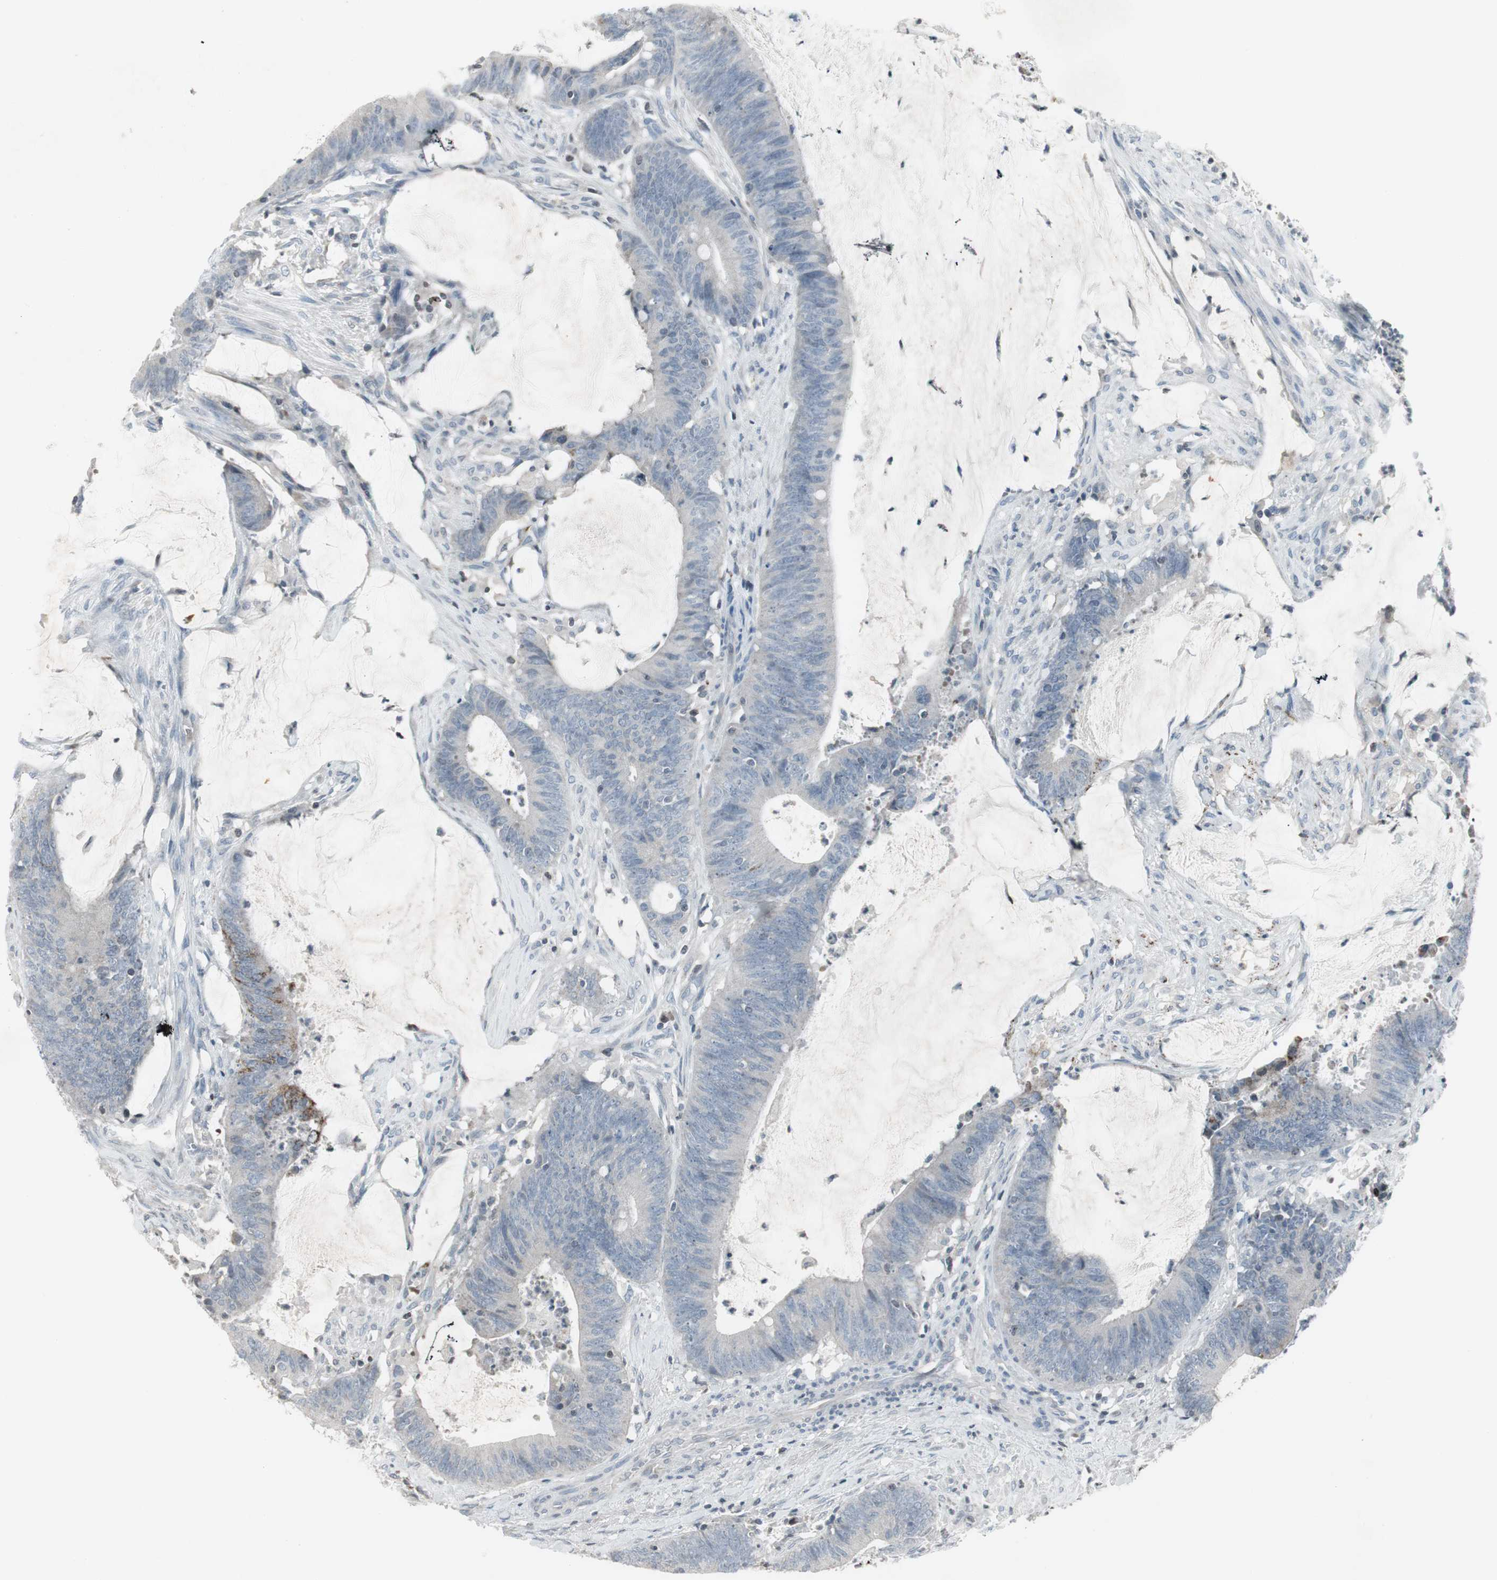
{"staining": {"intensity": "moderate", "quantity": "<25%", "location": "cytoplasmic/membranous"}, "tissue": "colorectal cancer", "cell_type": "Tumor cells", "image_type": "cancer", "snomed": [{"axis": "morphology", "description": "Adenocarcinoma, NOS"}, {"axis": "topography", "description": "Rectum"}], "caption": "Tumor cells exhibit moderate cytoplasmic/membranous staining in approximately <25% of cells in colorectal cancer (adenocarcinoma). The staining was performed using DAB (3,3'-diaminobenzidine) to visualize the protein expression in brown, while the nuclei were stained in blue with hematoxylin (Magnification: 20x).", "gene": "ARG2", "patient": {"sex": "female", "age": 66}}